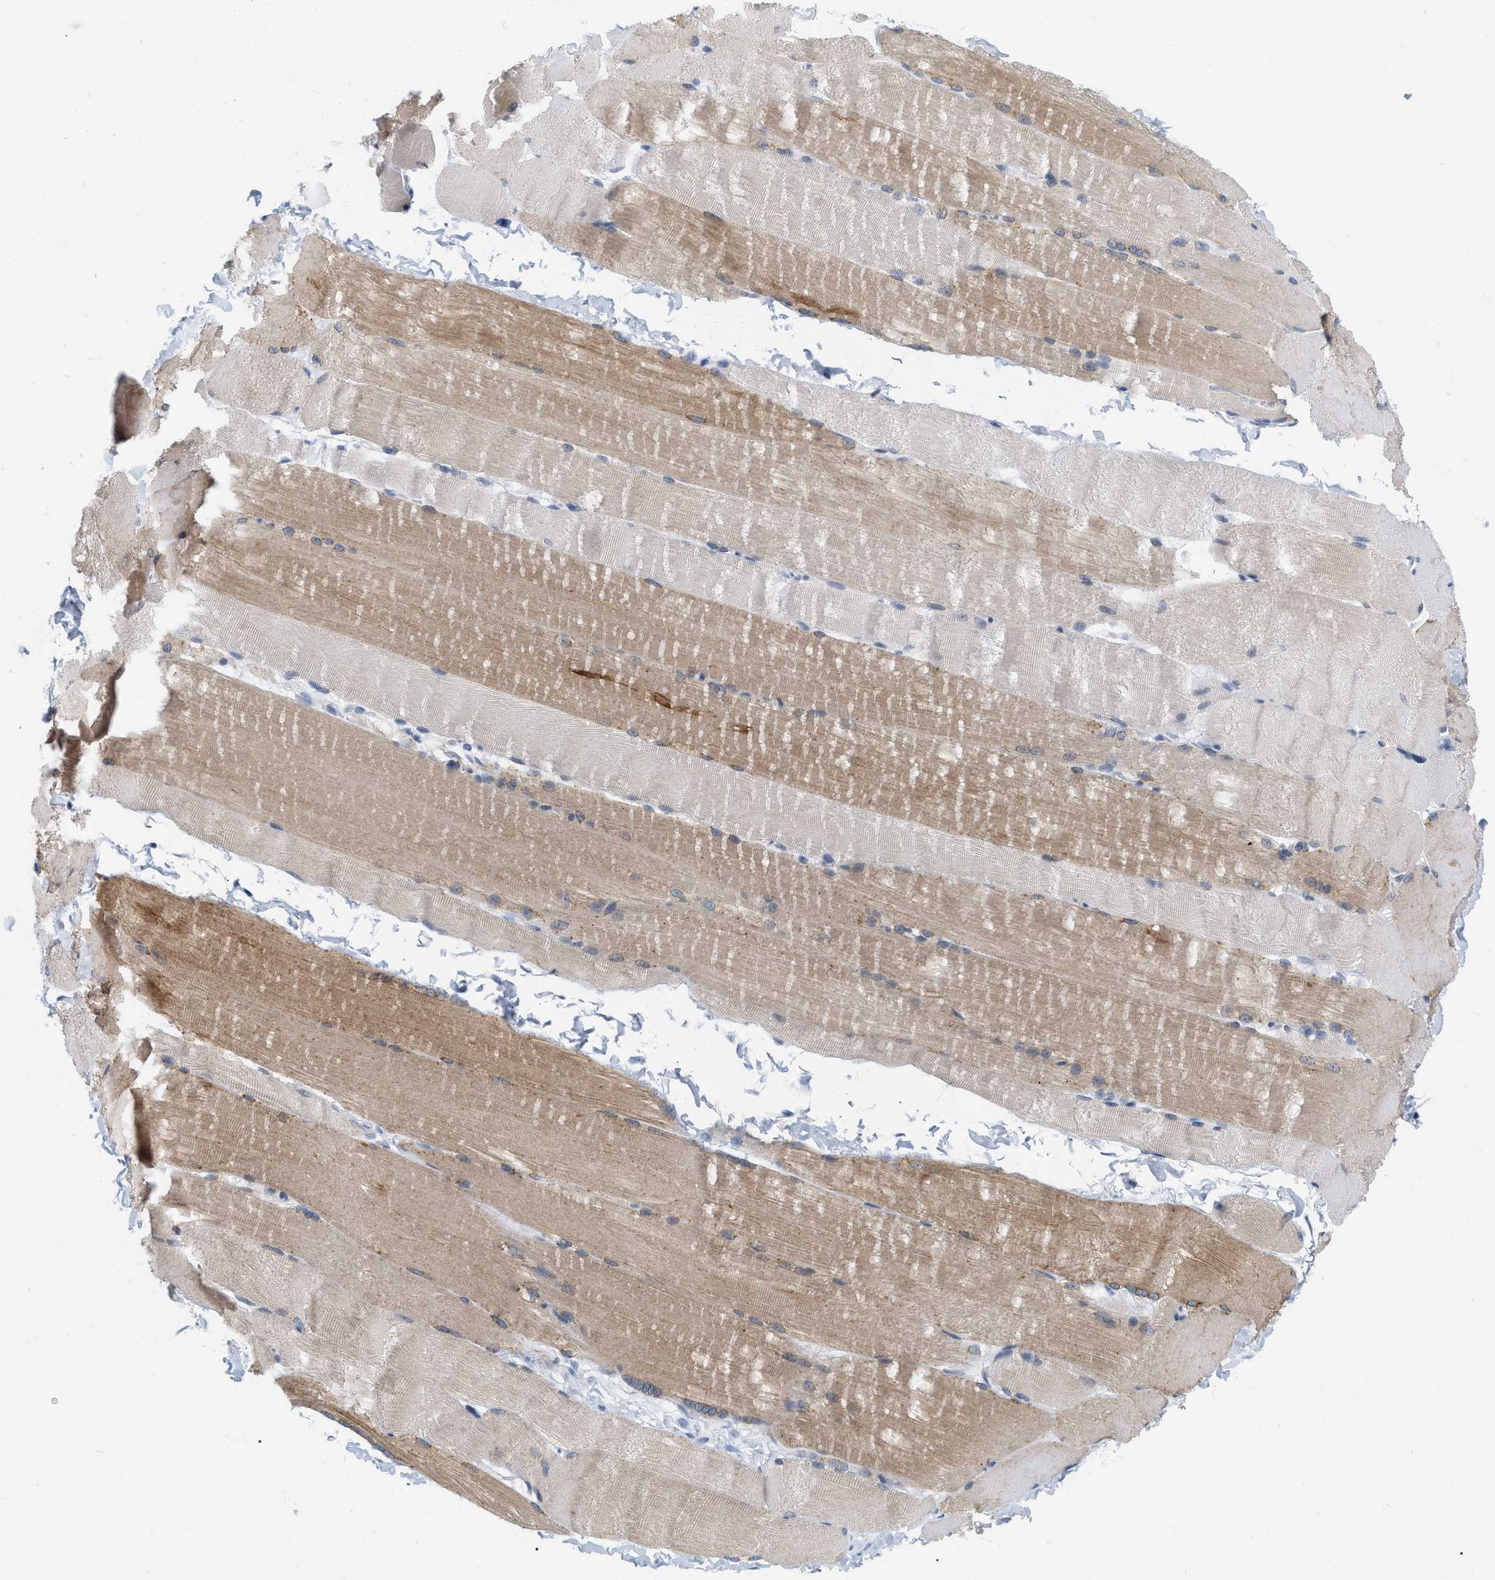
{"staining": {"intensity": "moderate", "quantity": ">75%", "location": "cytoplasmic/membranous"}, "tissue": "skeletal muscle", "cell_type": "Myocytes", "image_type": "normal", "snomed": [{"axis": "morphology", "description": "Normal tissue, NOS"}, {"axis": "topography", "description": "Skin"}, {"axis": "topography", "description": "Skeletal muscle"}], "caption": "A medium amount of moderate cytoplasmic/membranous positivity is identified in approximately >75% of myocytes in benign skeletal muscle. (Brightfield microscopy of DAB IHC at high magnification).", "gene": "XIRP1", "patient": {"sex": "male", "age": 83}}